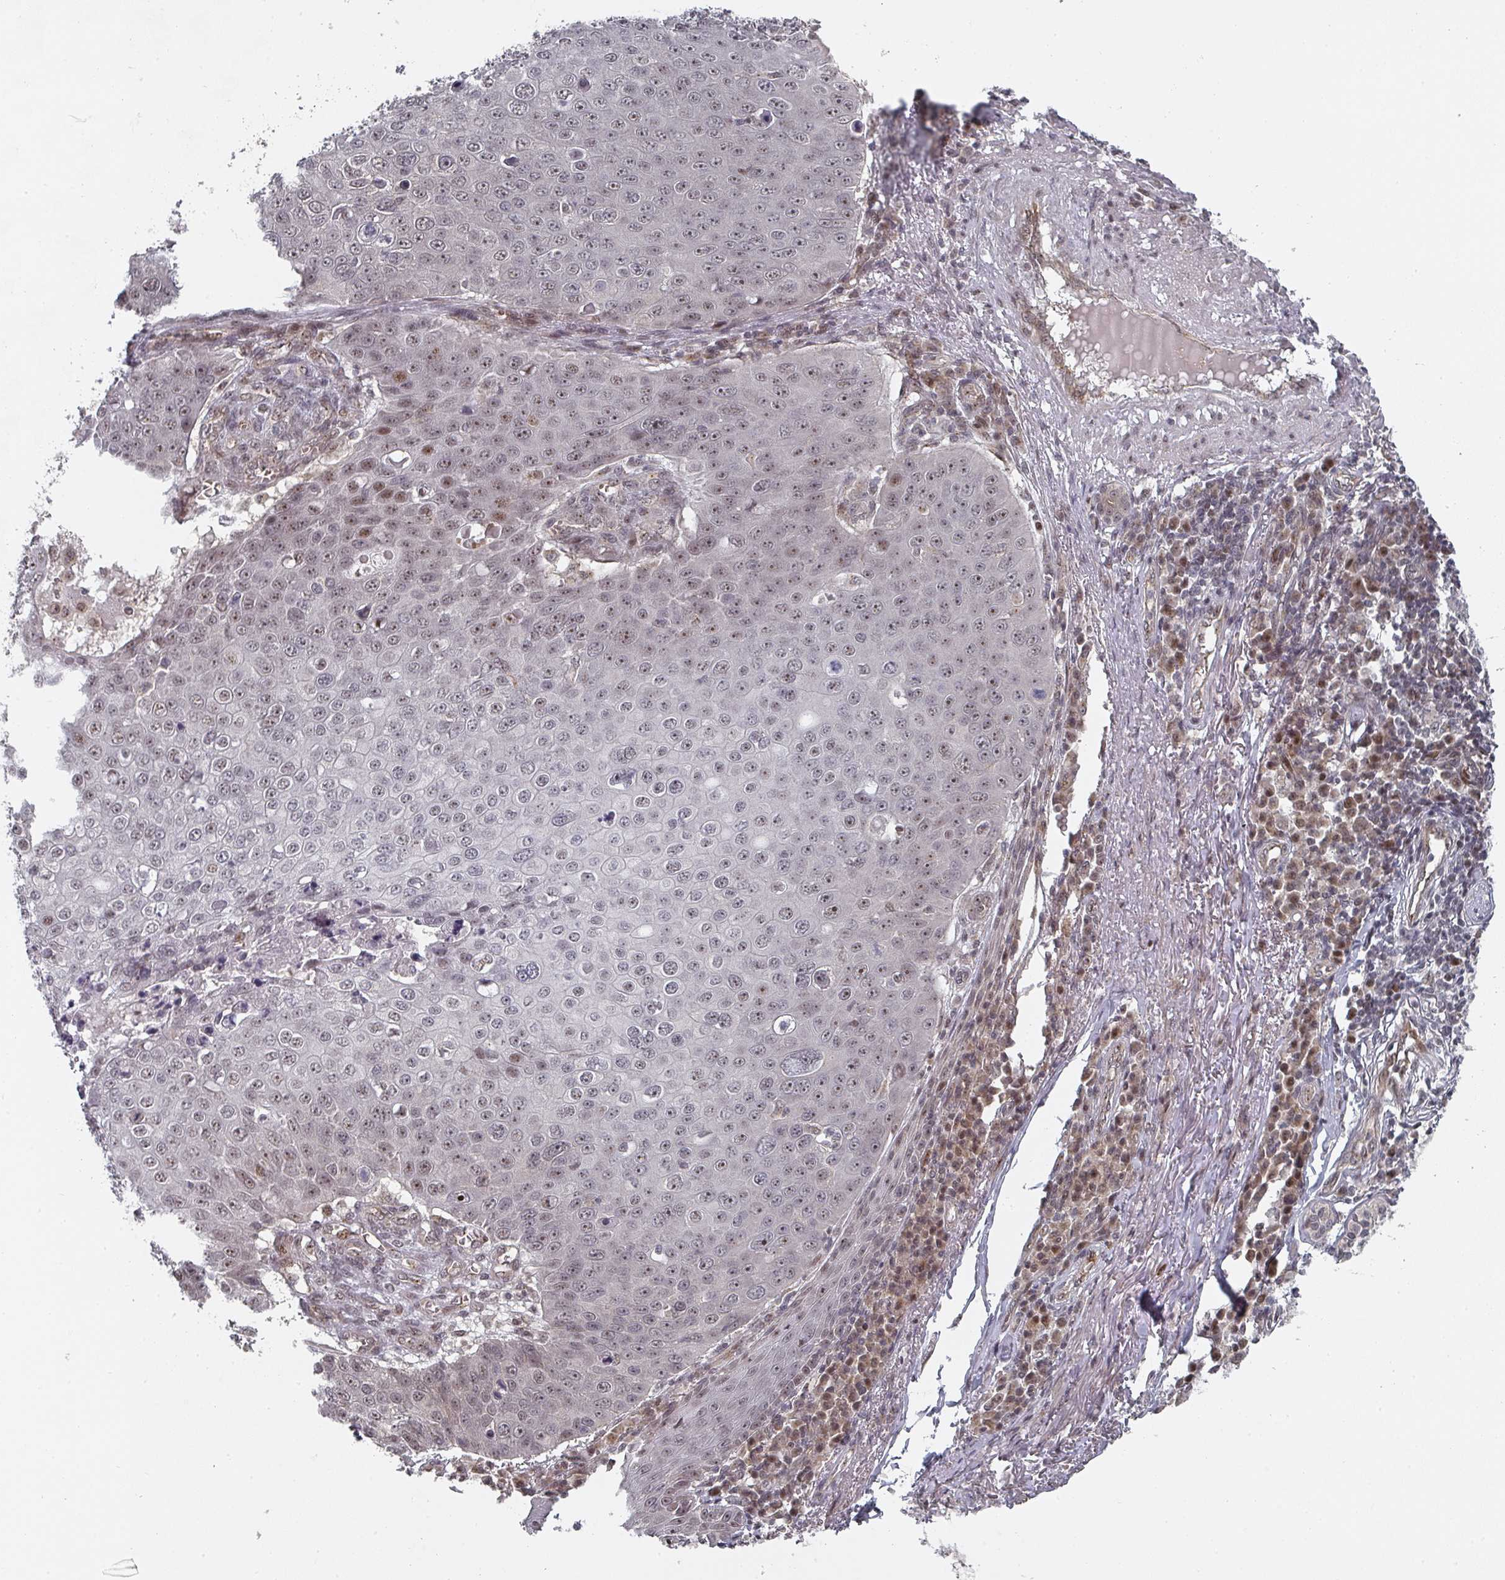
{"staining": {"intensity": "moderate", "quantity": "25%-75%", "location": "nuclear"}, "tissue": "skin cancer", "cell_type": "Tumor cells", "image_type": "cancer", "snomed": [{"axis": "morphology", "description": "Squamous cell carcinoma, NOS"}, {"axis": "topography", "description": "Skin"}], "caption": "DAB (3,3'-diaminobenzidine) immunohistochemical staining of human skin cancer (squamous cell carcinoma) displays moderate nuclear protein staining in approximately 25%-75% of tumor cells. The protein is shown in brown color, while the nuclei are stained blue.", "gene": "KIF1C", "patient": {"sex": "male", "age": 71}}